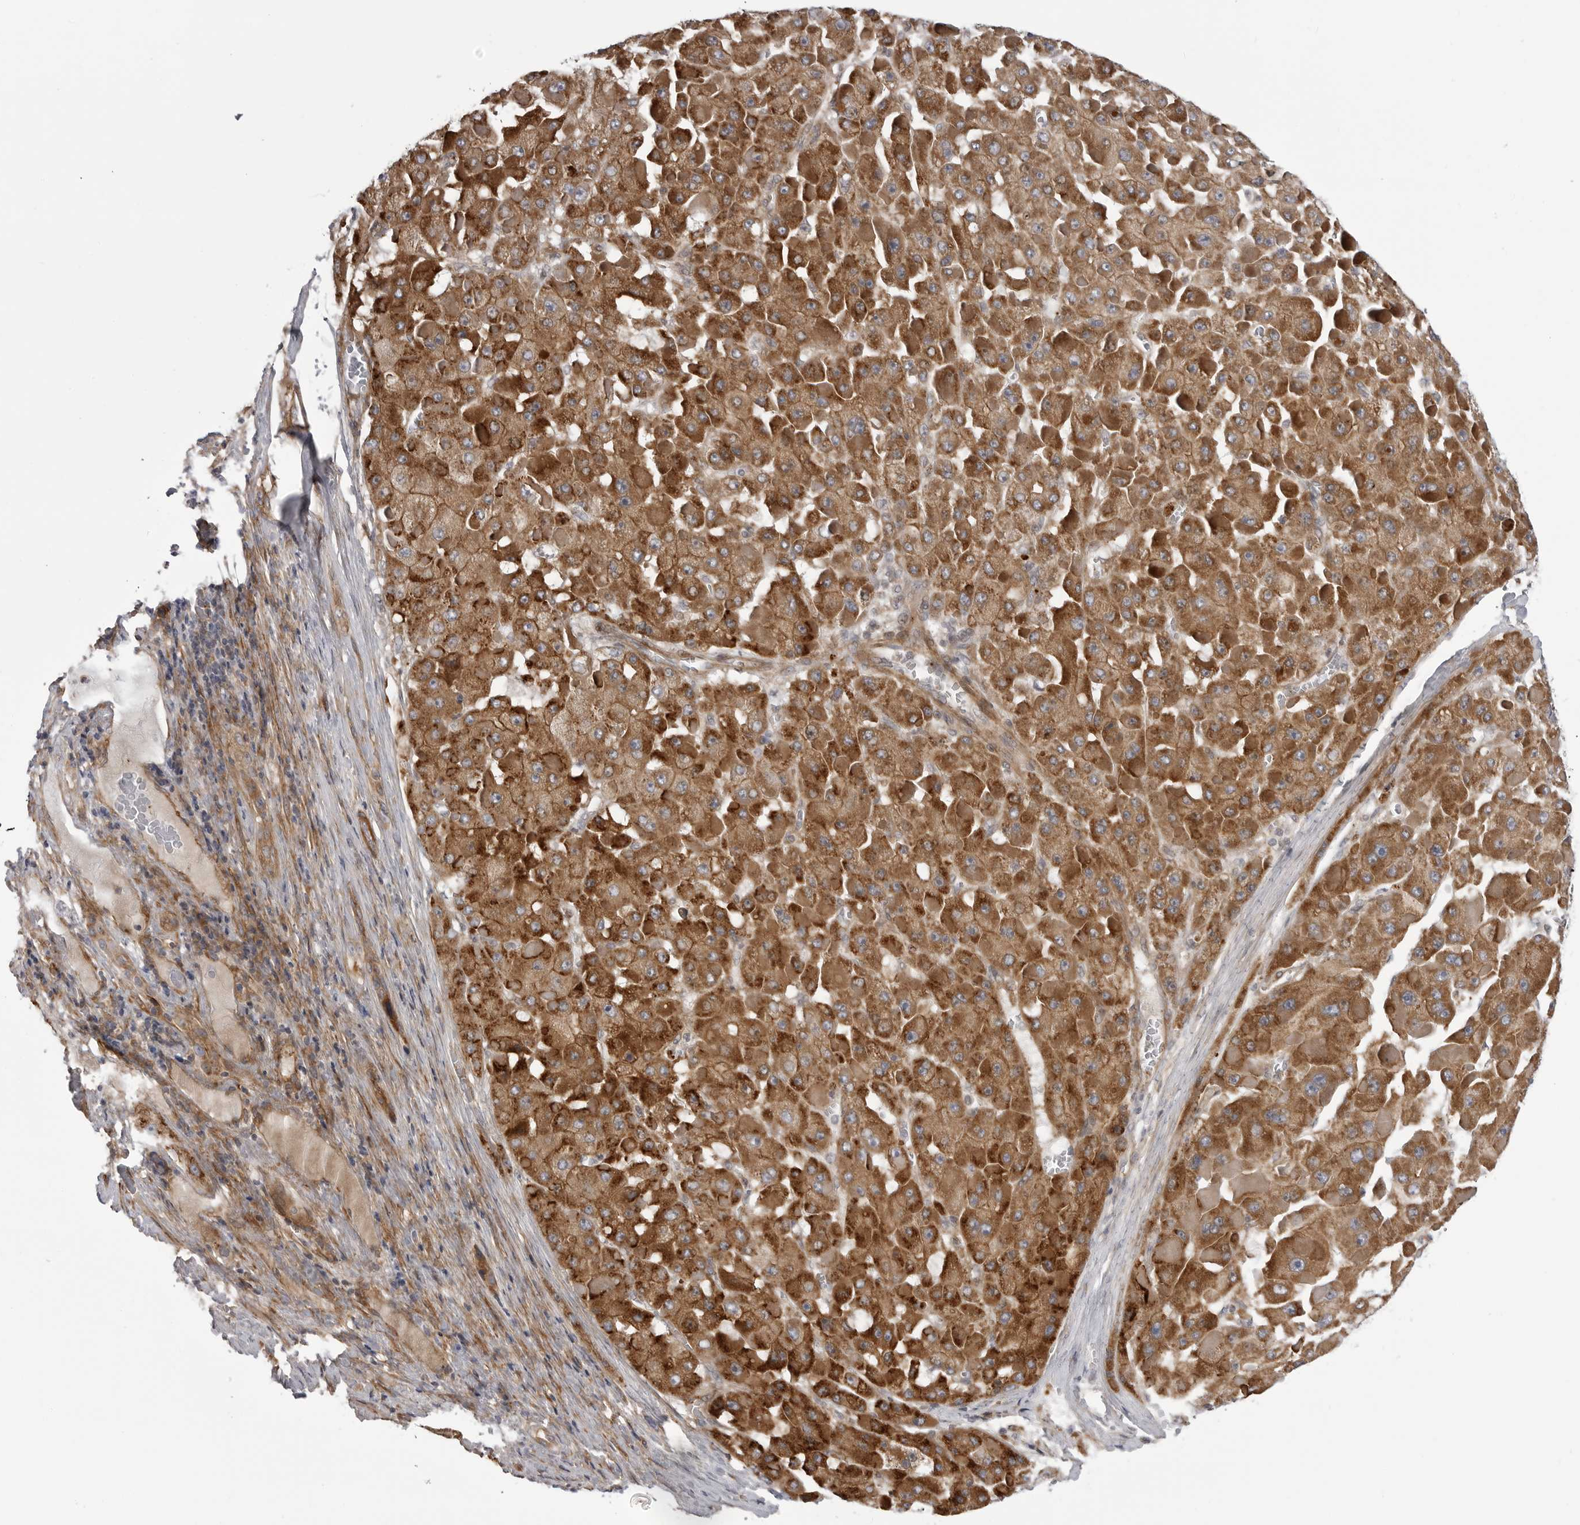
{"staining": {"intensity": "strong", "quantity": ">75%", "location": "cytoplasmic/membranous"}, "tissue": "liver cancer", "cell_type": "Tumor cells", "image_type": "cancer", "snomed": [{"axis": "morphology", "description": "Carcinoma, Hepatocellular, NOS"}, {"axis": "topography", "description": "Liver"}], "caption": "Immunohistochemical staining of liver hepatocellular carcinoma demonstrates high levels of strong cytoplasmic/membranous protein staining in approximately >75% of tumor cells. (IHC, brightfield microscopy, high magnification).", "gene": "SCP2", "patient": {"sex": "female", "age": 73}}